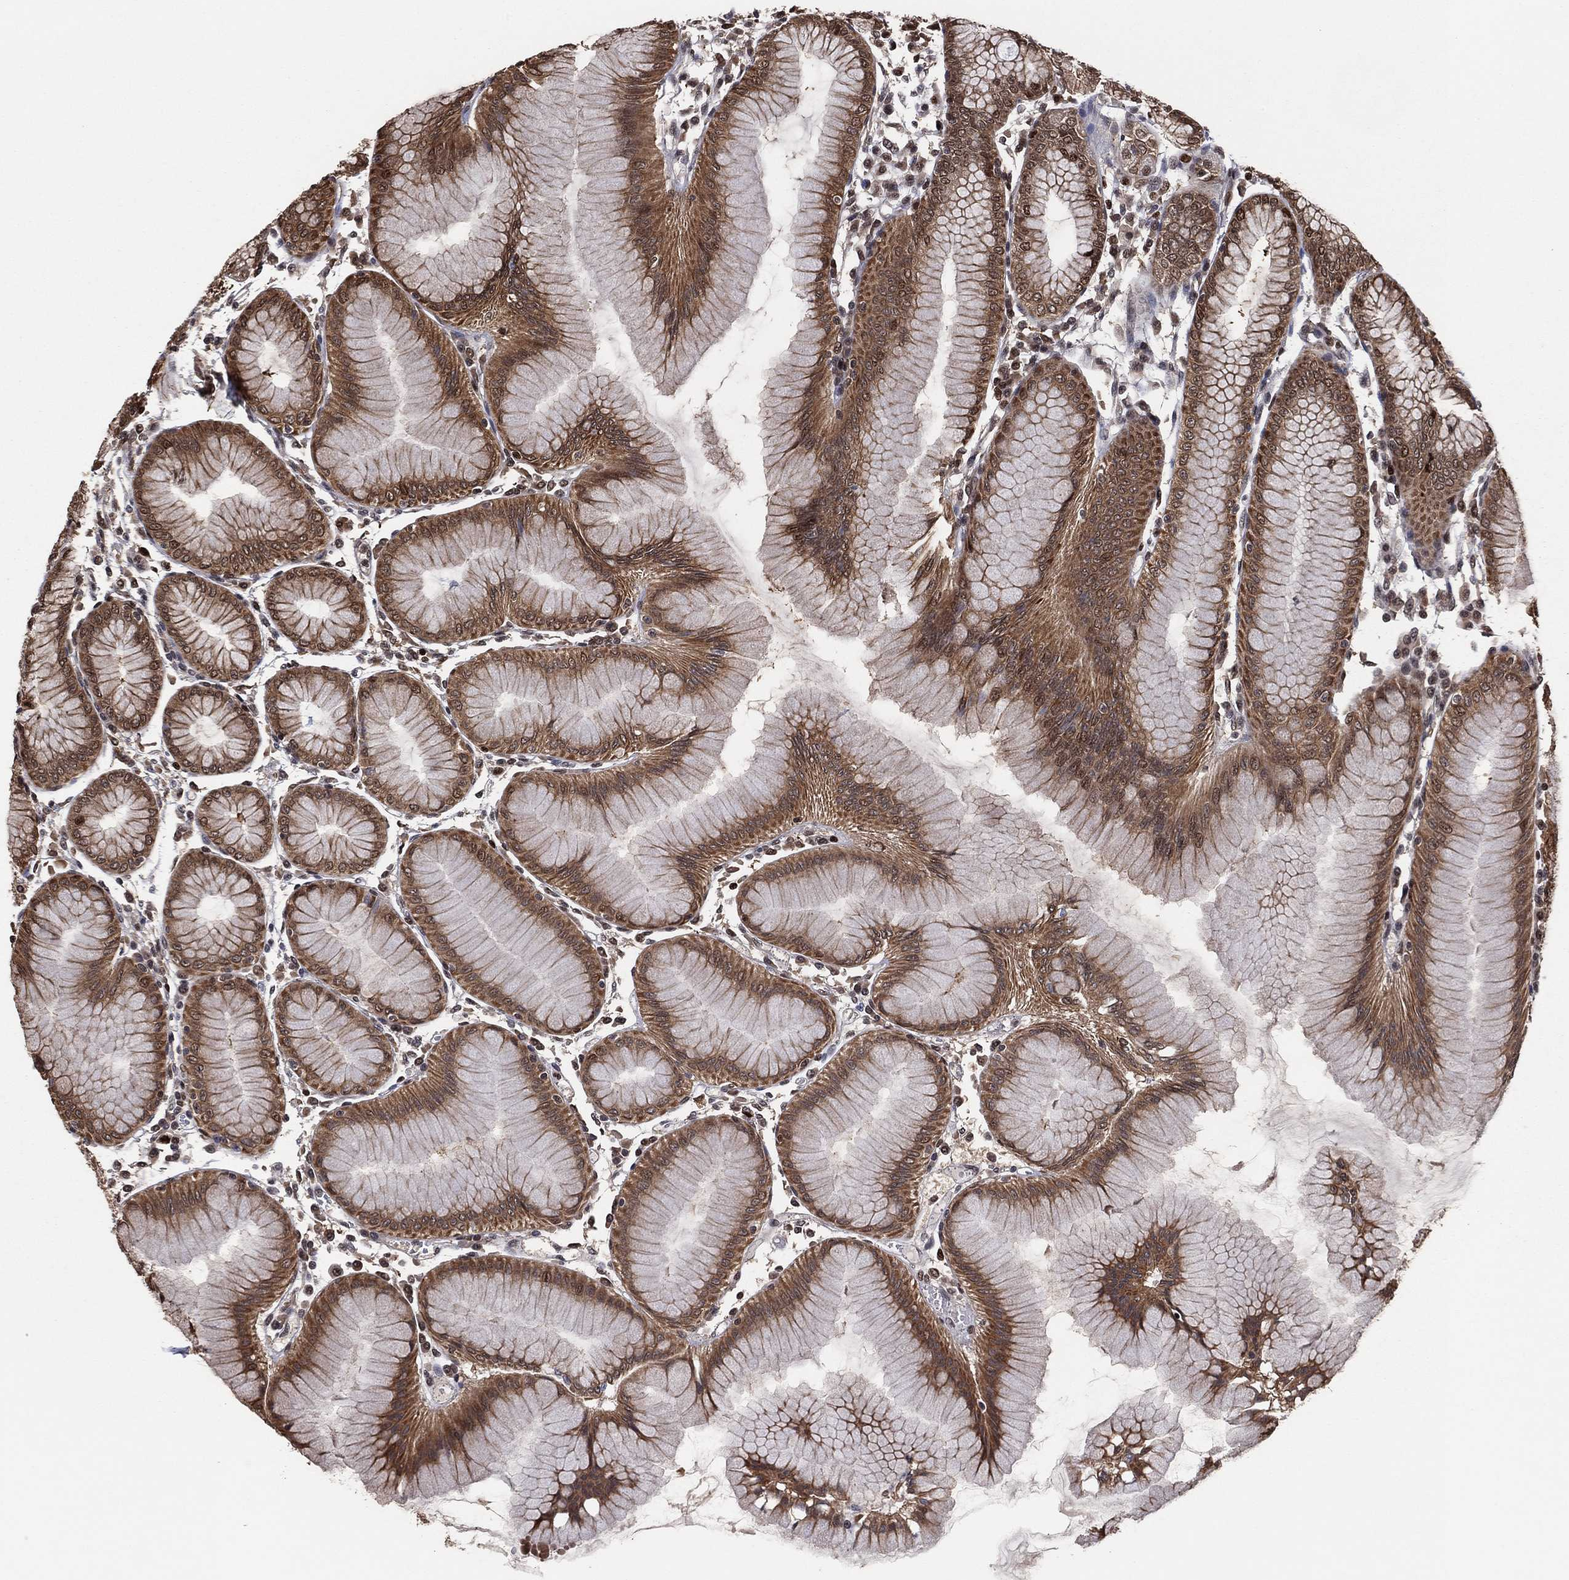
{"staining": {"intensity": "strong", "quantity": "25%-75%", "location": "cytoplasmic/membranous,nuclear"}, "tissue": "stomach", "cell_type": "Glandular cells", "image_type": "normal", "snomed": [{"axis": "morphology", "description": "Normal tissue, NOS"}, {"axis": "topography", "description": "Stomach"}], "caption": "A photomicrograph of stomach stained for a protein demonstrates strong cytoplasmic/membranous,nuclear brown staining in glandular cells.", "gene": "PSMA1", "patient": {"sex": "female", "age": 57}}